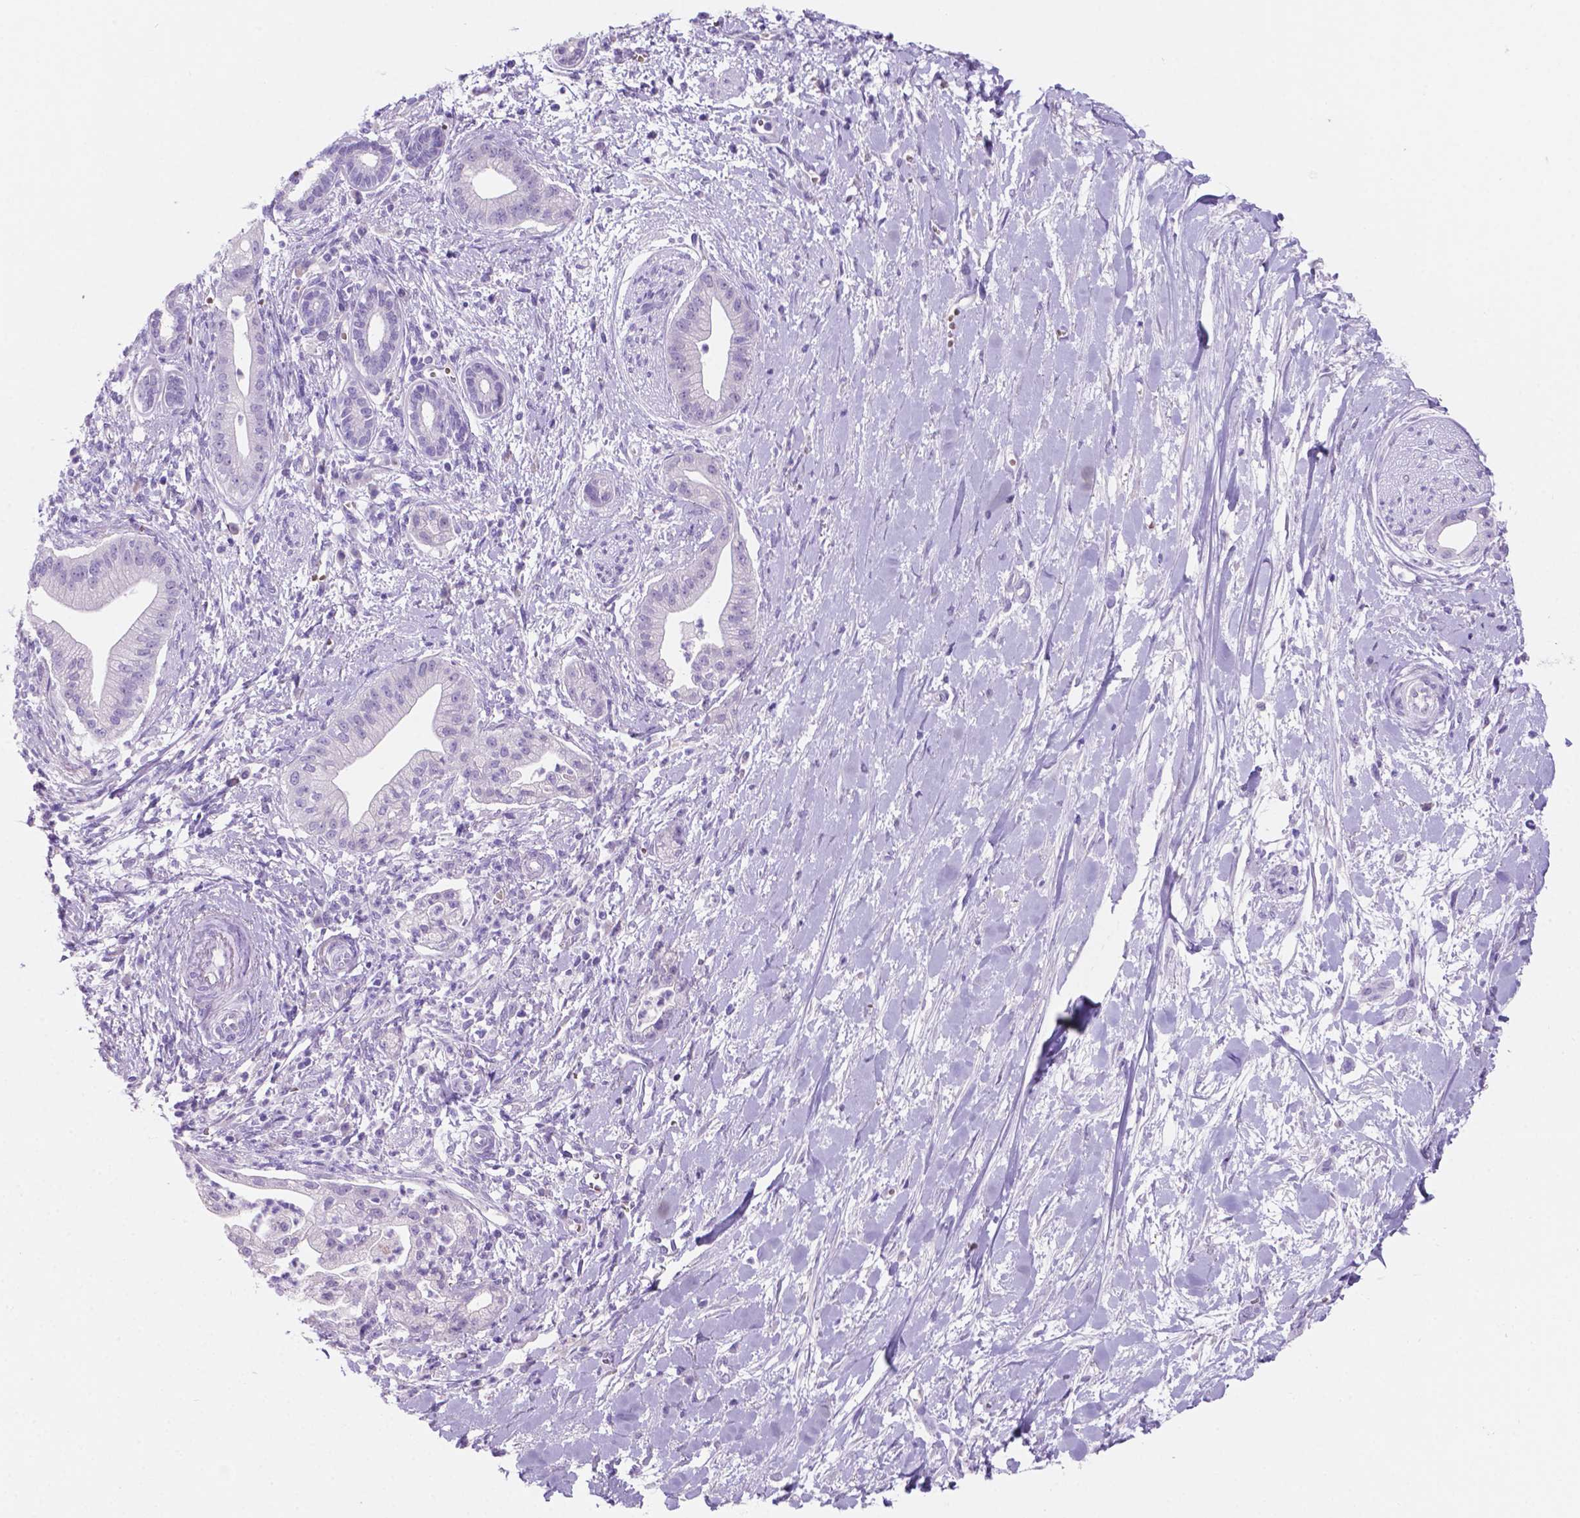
{"staining": {"intensity": "negative", "quantity": "none", "location": "none"}, "tissue": "pancreatic cancer", "cell_type": "Tumor cells", "image_type": "cancer", "snomed": [{"axis": "morphology", "description": "Normal tissue, NOS"}, {"axis": "morphology", "description": "Adenocarcinoma, NOS"}, {"axis": "topography", "description": "Lymph node"}, {"axis": "topography", "description": "Pancreas"}], "caption": "This is an IHC photomicrograph of human pancreatic adenocarcinoma. There is no staining in tumor cells.", "gene": "GRIN2B", "patient": {"sex": "female", "age": 58}}